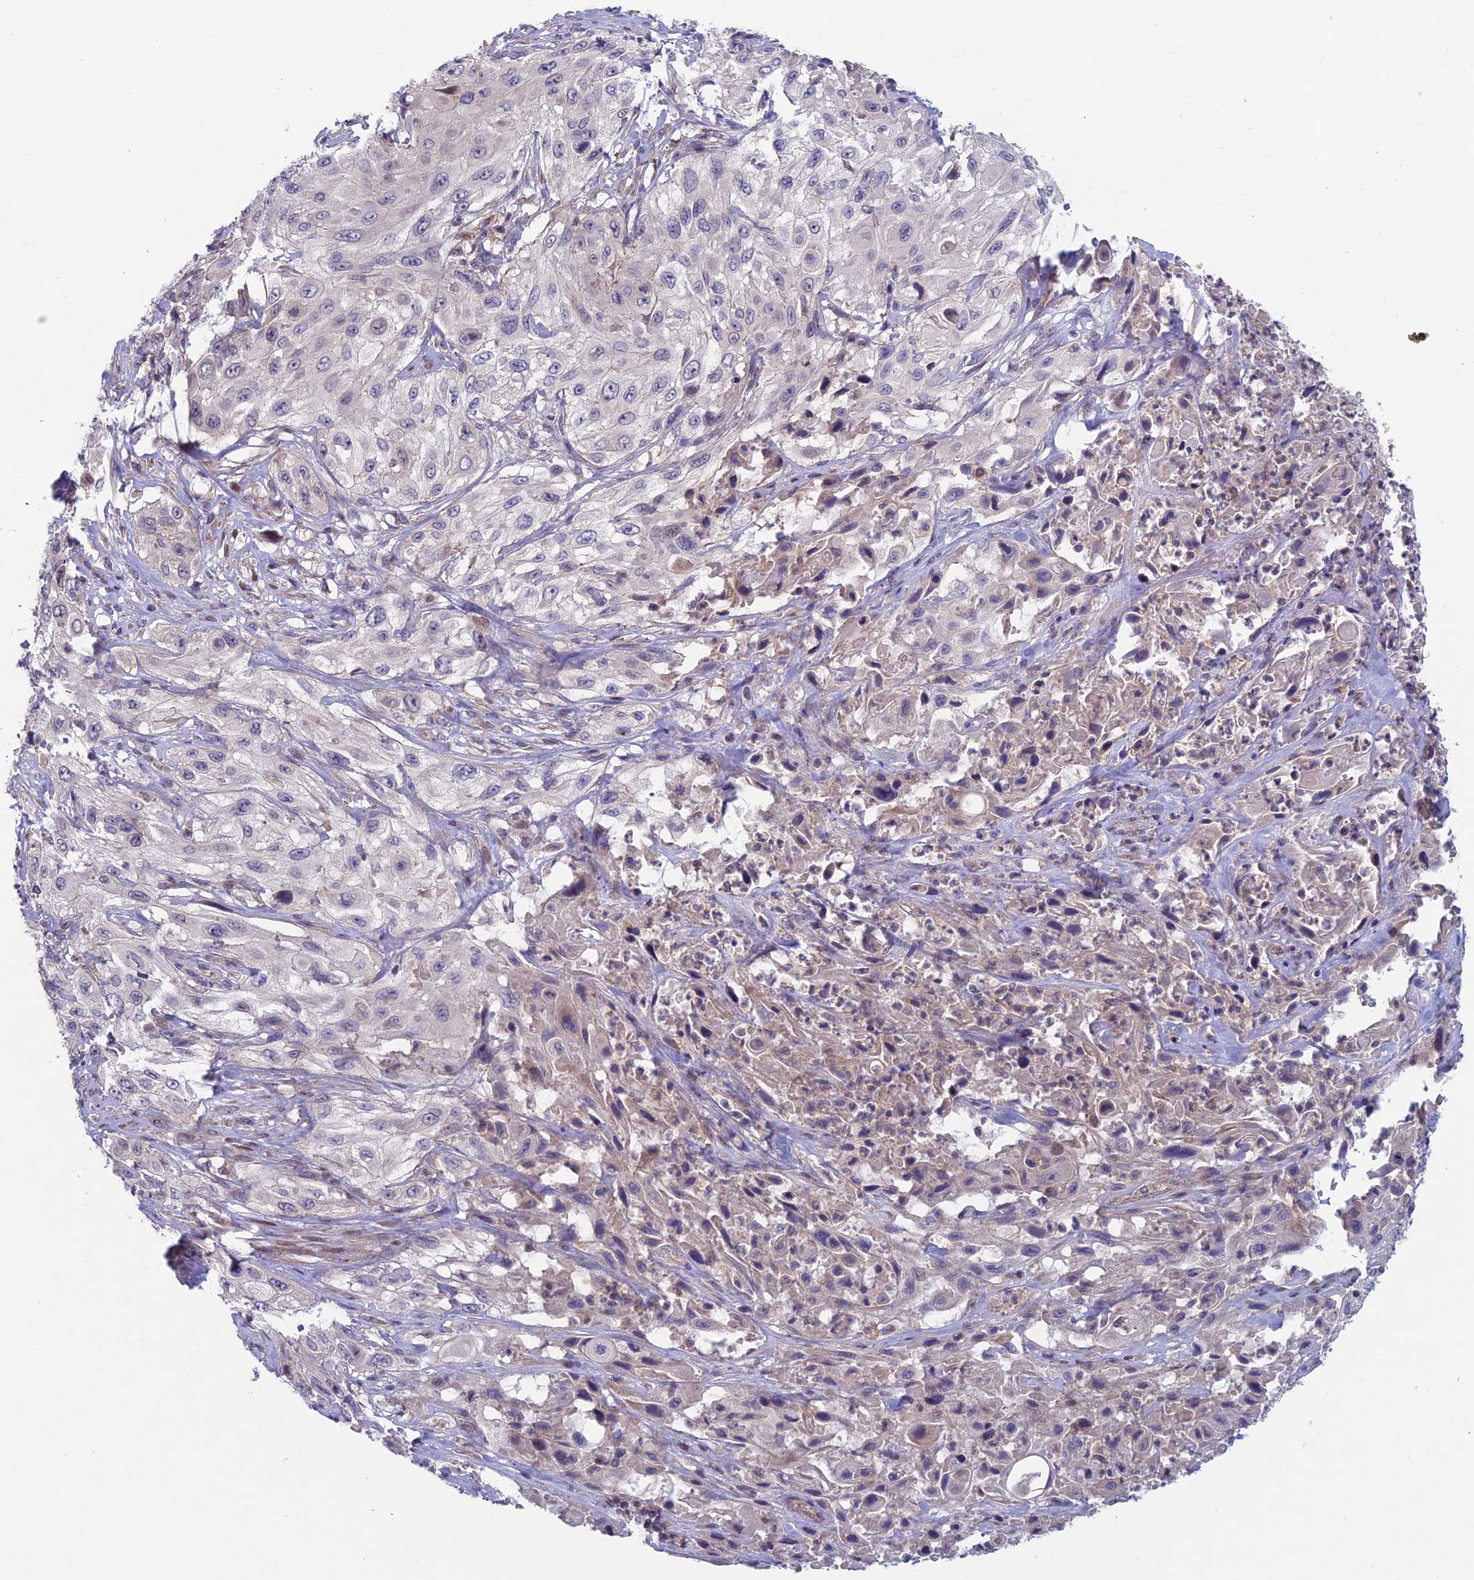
{"staining": {"intensity": "negative", "quantity": "none", "location": "none"}, "tissue": "cervical cancer", "cell_type": "Tumor cells", "image_type": "cancer", "snomed": [{"axis": "morphology", "description": "Squamous cell carcinoma, NOS"}, {"axis": "topography", "description": "Cervix"}], "caption": "IHC of human squamous cell carcinoma (cervical) reveals no positivity in tumor cells. (DAB (3,3'-diaminobenzidine) IHC visualized using brightfield microscopy, high magnification).", "gene": "USP37", "patient": {"sex": "female", "age": 42}}